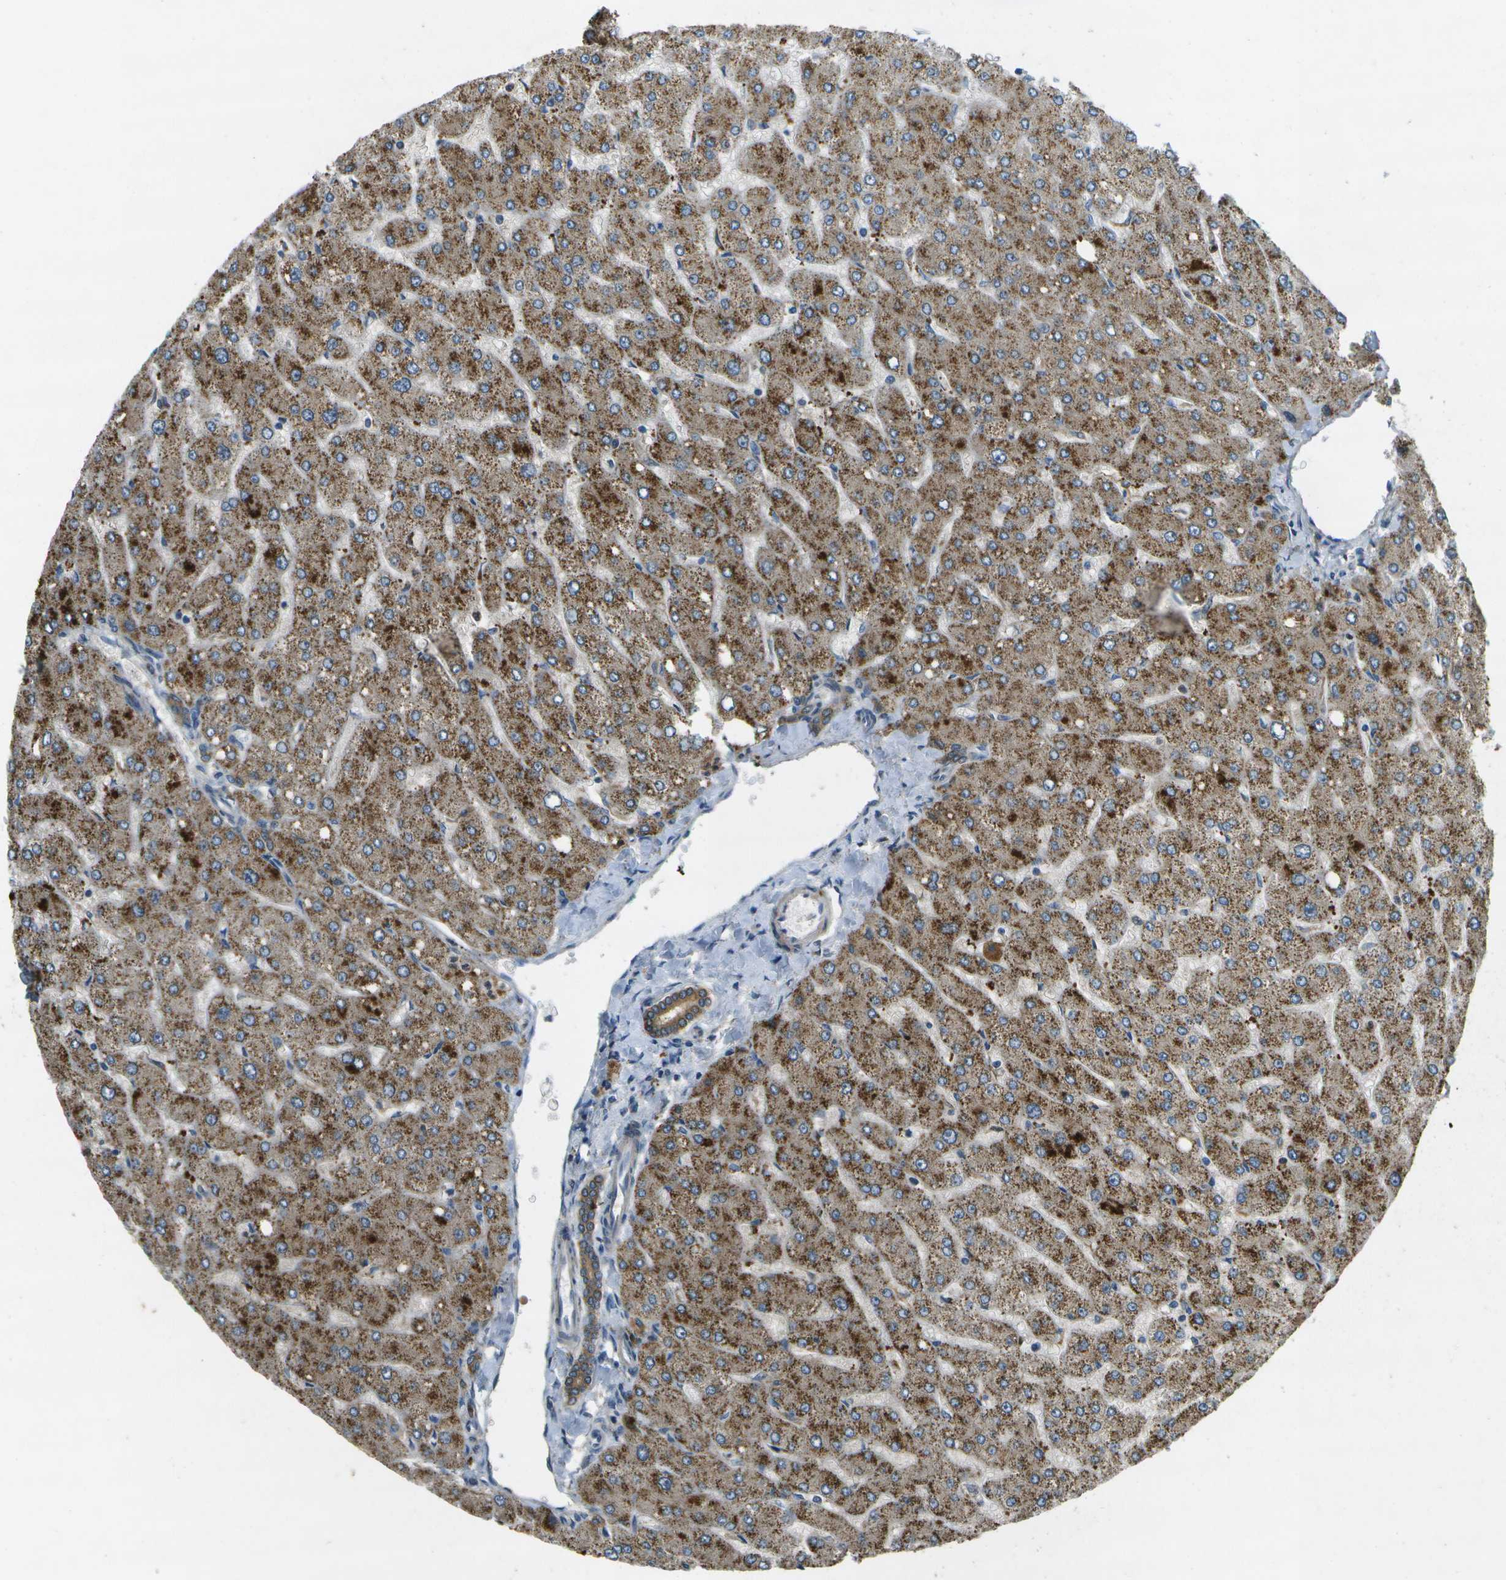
{"staining": {"intensity": "moderate", "quantity": ">75%", "location": "cytoplasmic/membranous"}, "tissue": "liver", "cell_type": "Cholangiocytes", "image_type": "normal", "snomed": [{"axis": "morphology", "description": "Normal tissue, NOS"}, {"axis": "topography", "description": "Liver"}], "caption": "Liver stained with DAB (3,3'-diaminobenzidine) immunohistochemistry demonstrates medium levels of moderate cytoplasmic/membranous staining in about >75% of cholangiocytes. The protein is shown in brown color, while the nuclei are stained blue.", "gene": "GANC", "patient": {"sex": "male", "age": 55}}